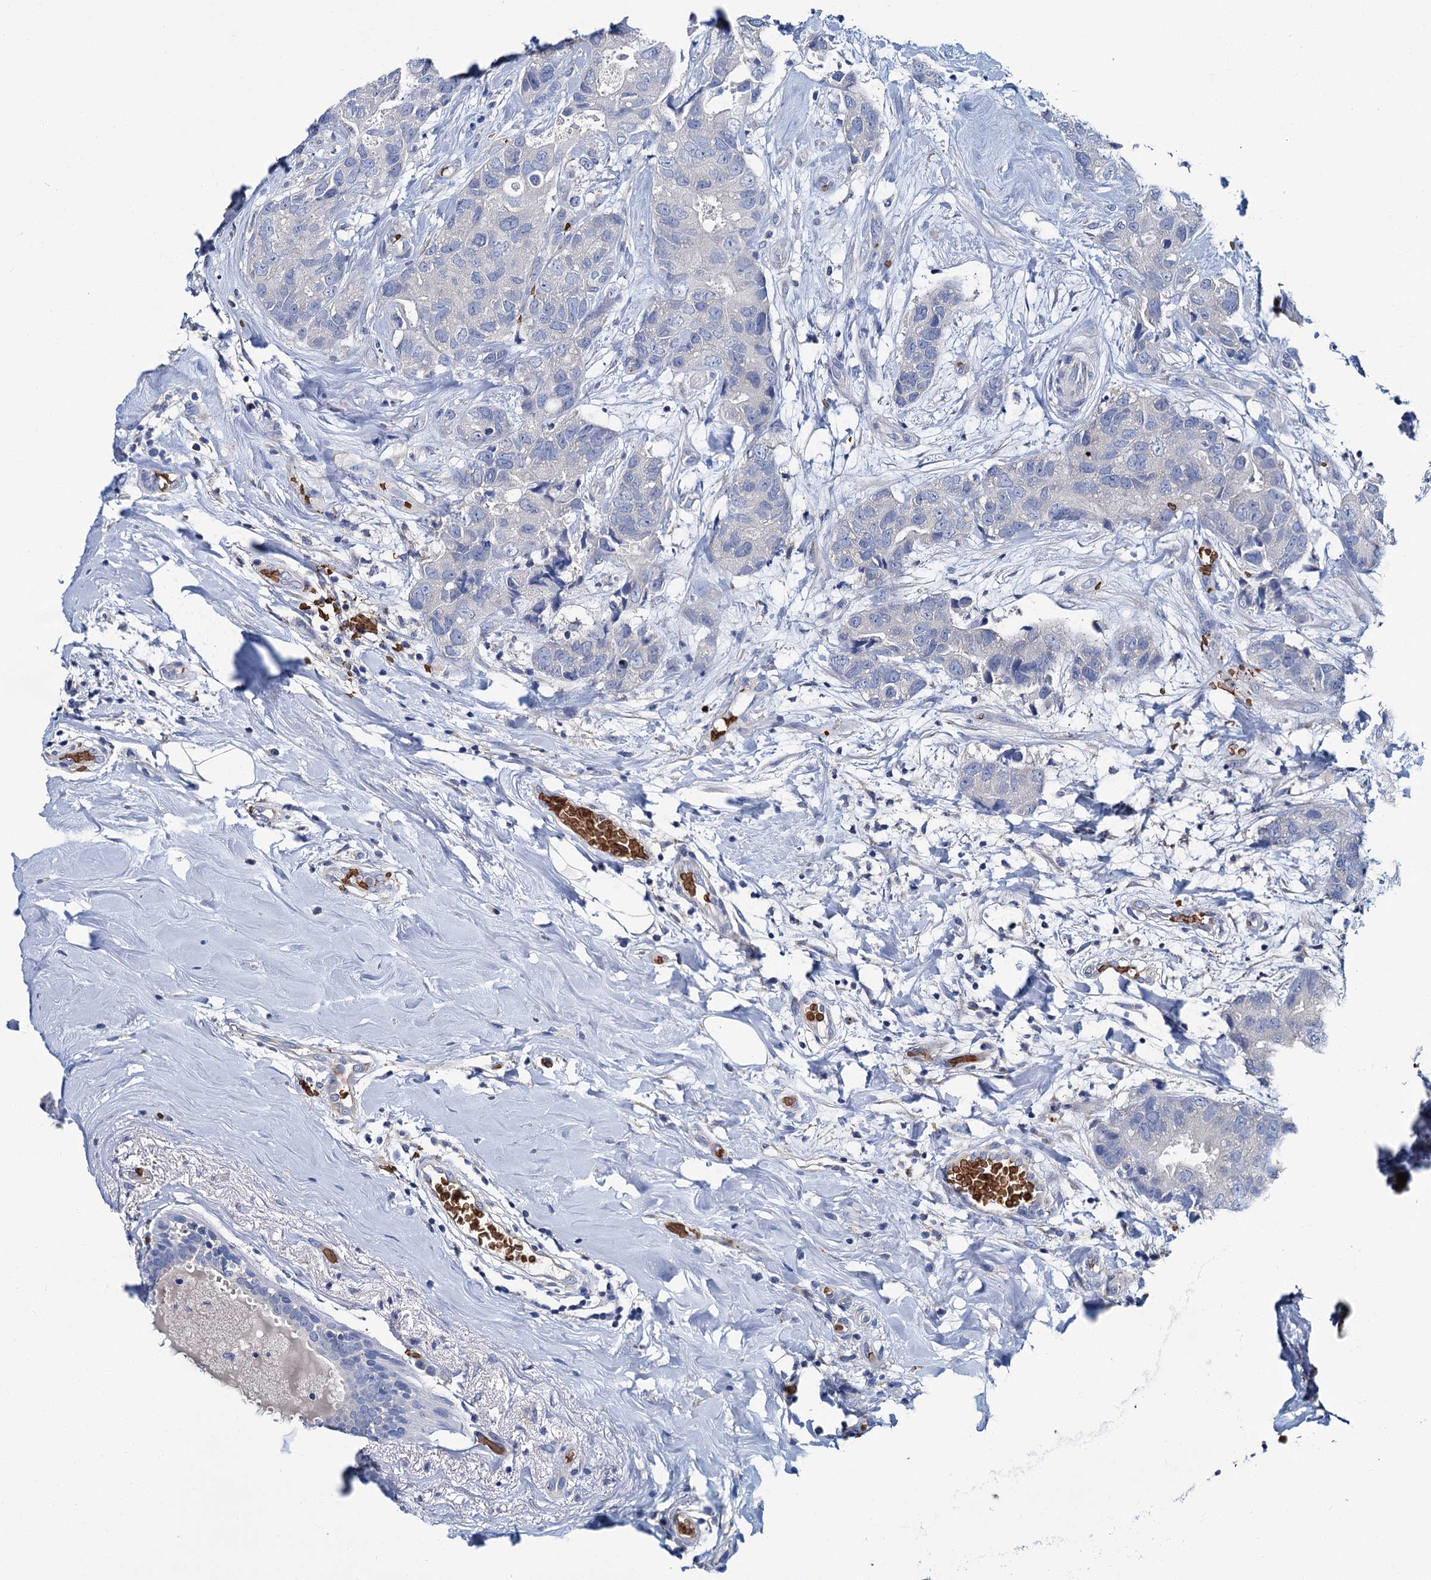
{"staining": {"intensity": "negative", "quantity": "none", "location": "none"}, "tissue": "breast cancer", "cell_type": "Tumor cells", "image_type": "cancer", "snomed": [{"axis": "morphology", "description": "Duct carcinoma"}, {"axis": "topography", "description": "Breast"}], "caption": "This is an immunohistochemistry (IHC) image of human invasive ductal carcinoma (breast). There is no staining in tumor cells.", "gene": "ATG2A", "patient": {"sex": "female", "age": 62}}